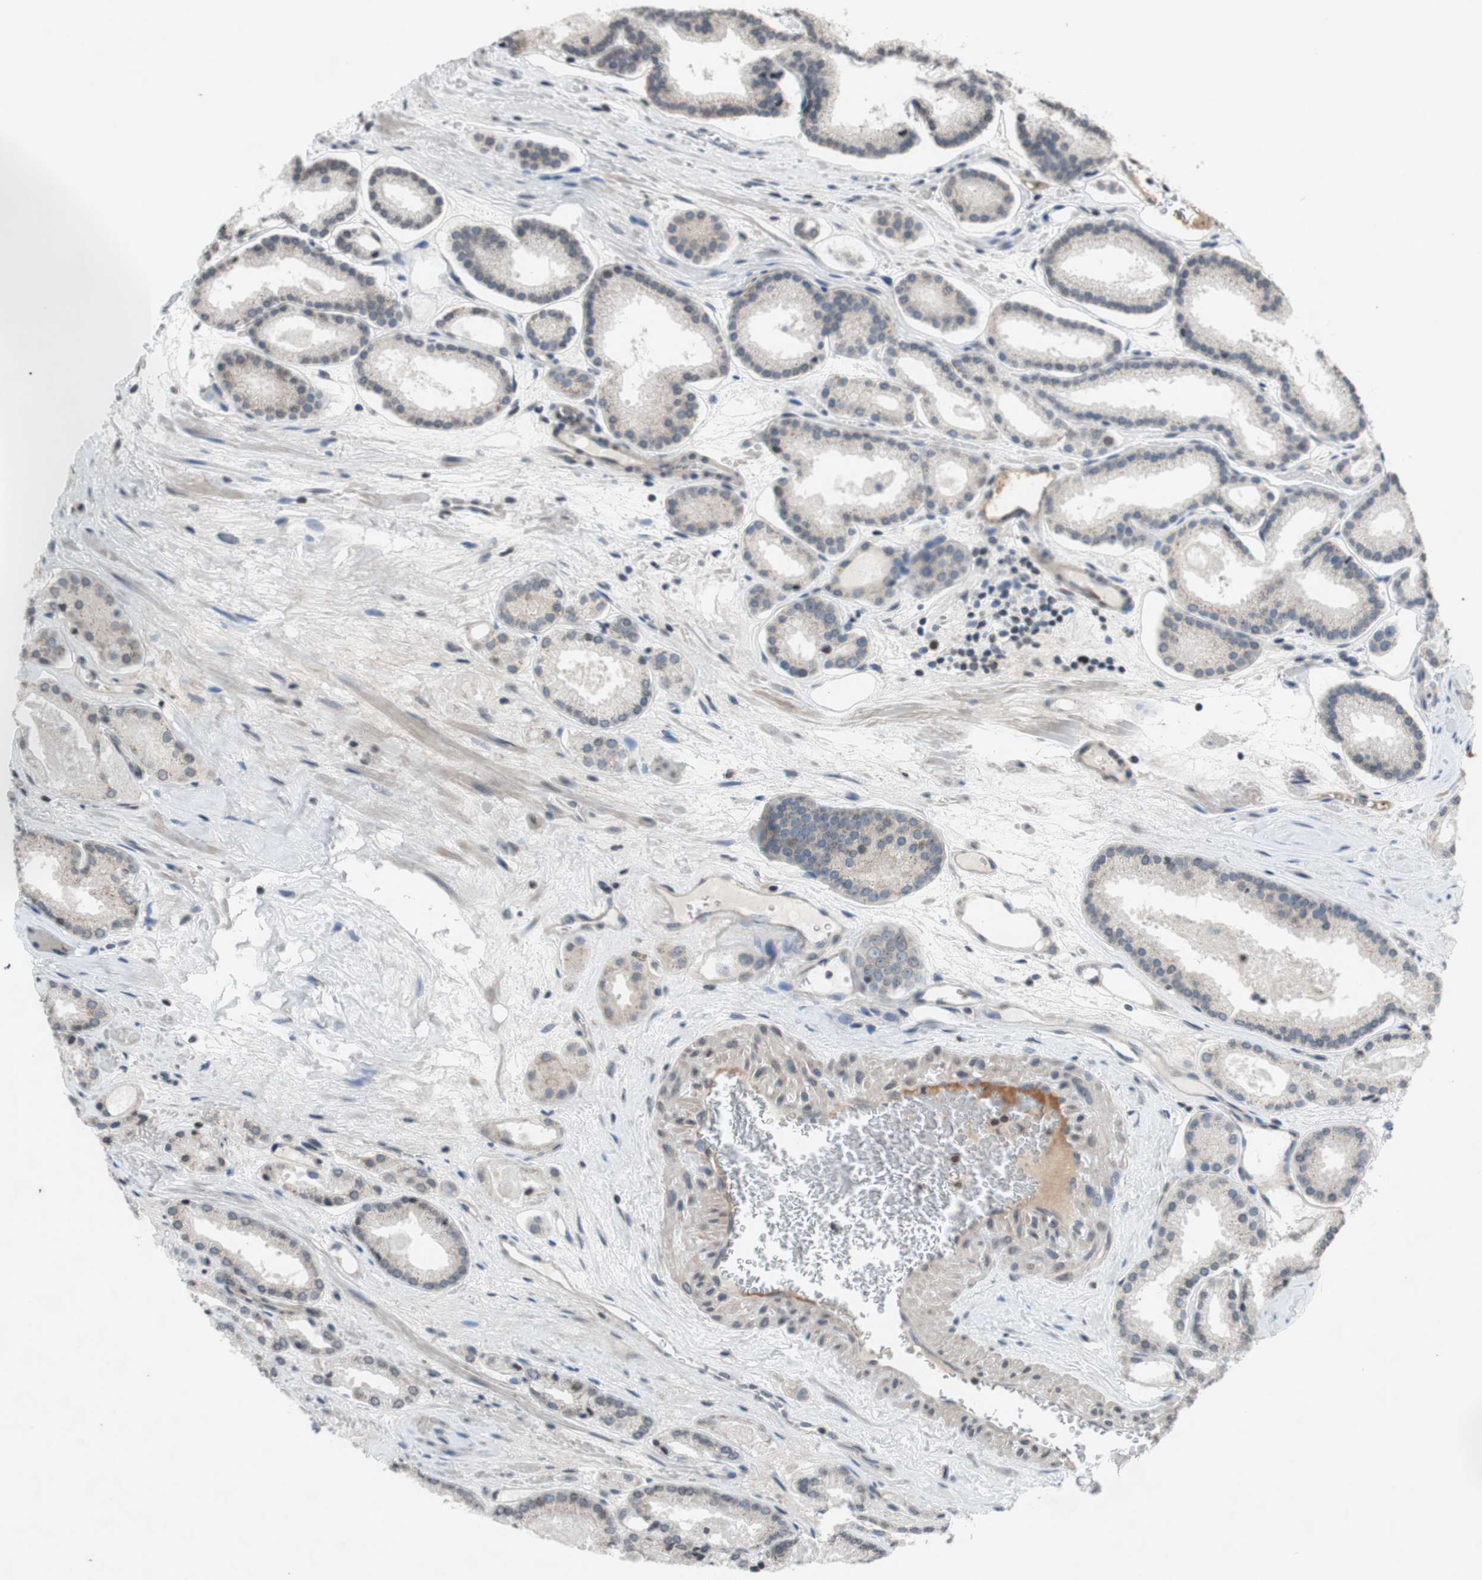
{"staining": {"intensity": "negative", "quantity": "none", "location": "none"}, "tissue": "prostate cancer", "cell_type": "Tumor cells", "image_type": "cancer", "snomed": [{"axis": "morphology", "description": "Adenocarcinoma, Low grade"}, {"axis": "topography", "description": "Prostate"}], "caption": "Immunohistochemistry (IHC) image of neoplastic tissue: prostate cancer (low-grade adenocarcinoma) stained with DAB displays no significant protein expression in tumor cells.", "gene": "MCM6", "patient": {"sex": "male", "age": 59}}